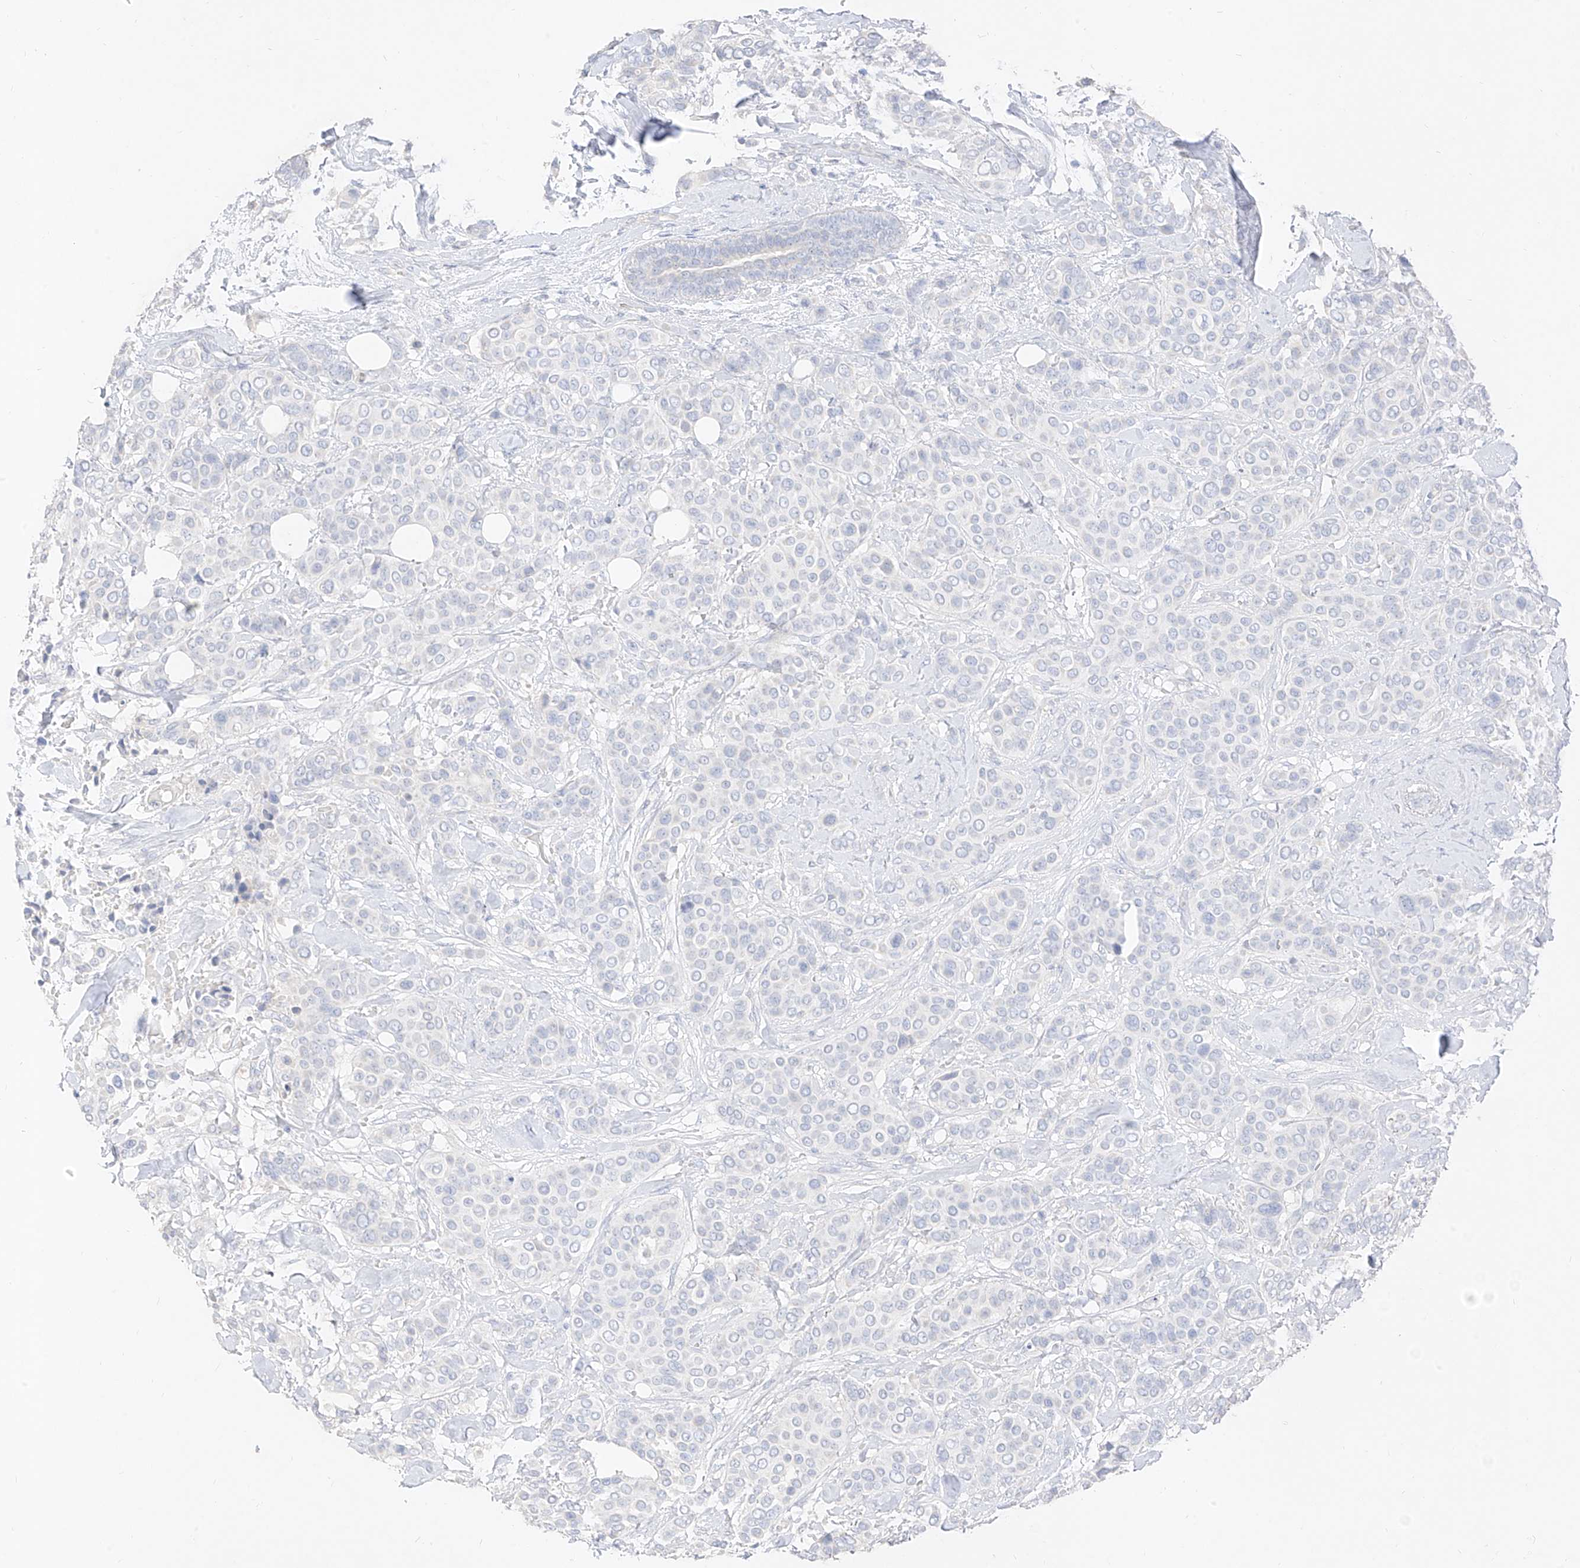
{"staining": {"intensity": "negative", "quantity": "none", "location": "none"}, "tissue": "breast cancer", "cell_type": "Tumor cells", "image_type": "cancer", "snomed": [{"axis": "morphology", "description": "Lobular carcinoma"}, {"axis": "topography", "description": "Breast"}], "caption": "The immunohistochemistry (IHC) image has no significant expression in tumor cells of lobular carcinoma (breast) tissue.", "gene": "ZZEF1", "patient": {"sex": "female", "age": 51}}